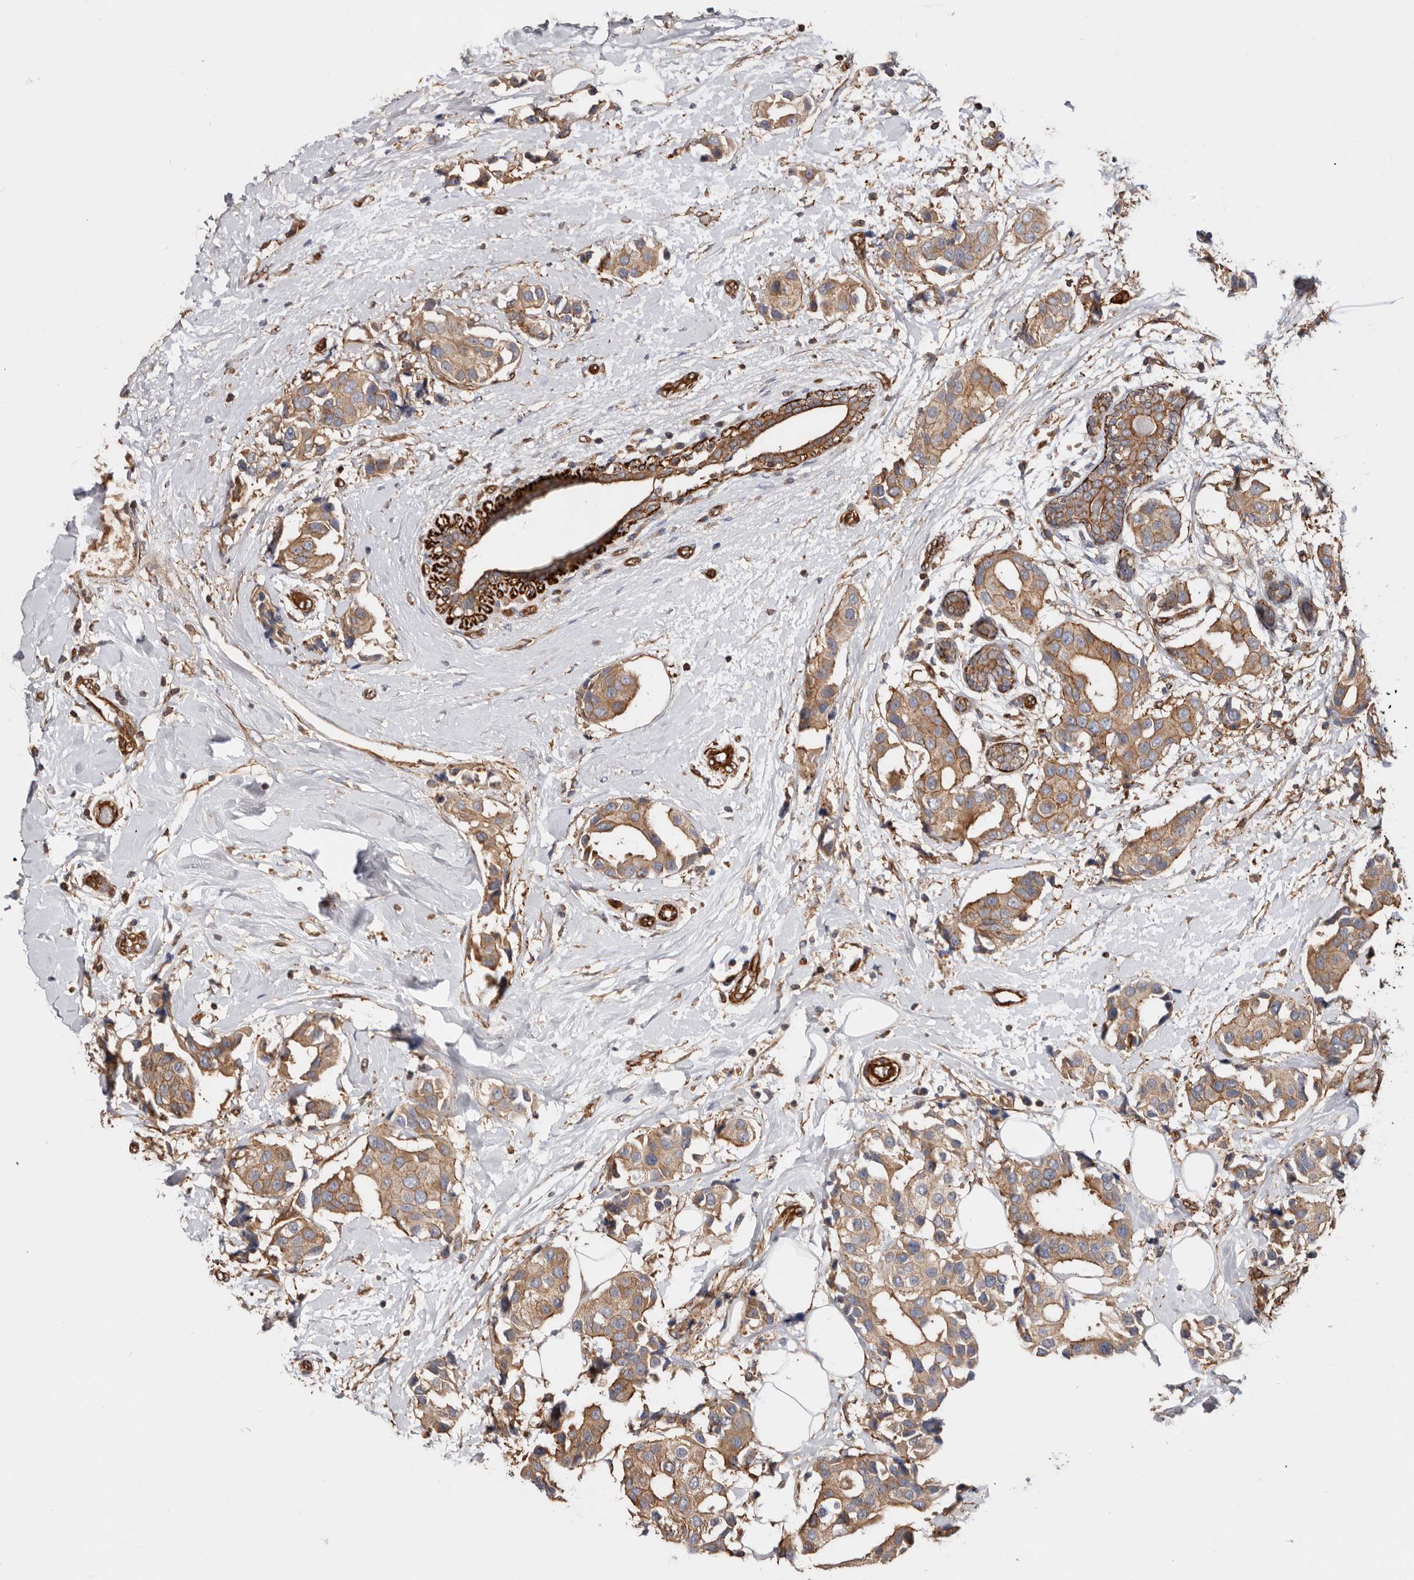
{"staining": {"intensity": "moderate", "quantity": ">75%", "location": "cytoplasmic/membranous"}, "tissue": "breast cancer", "cell_type": "Tumor cells", "image_type": "cancer", "snomed": [{"axis": "morphology", "description": "Normal tissue, NOS"}, {"axis": "morphology", "description": "Duct carcinoma"}, {"axis": "topography", "description": "Breast"}], "caption": "DAB (3,3'-diaminobenzidine) immunohistochemical staining of human breast cancer reveals moderate cytoplasmic/membranous protein positivity in approximately >75% of tumor cells.", "gene": "TMC7", "patient": {"sex": "female", "age": 39}}